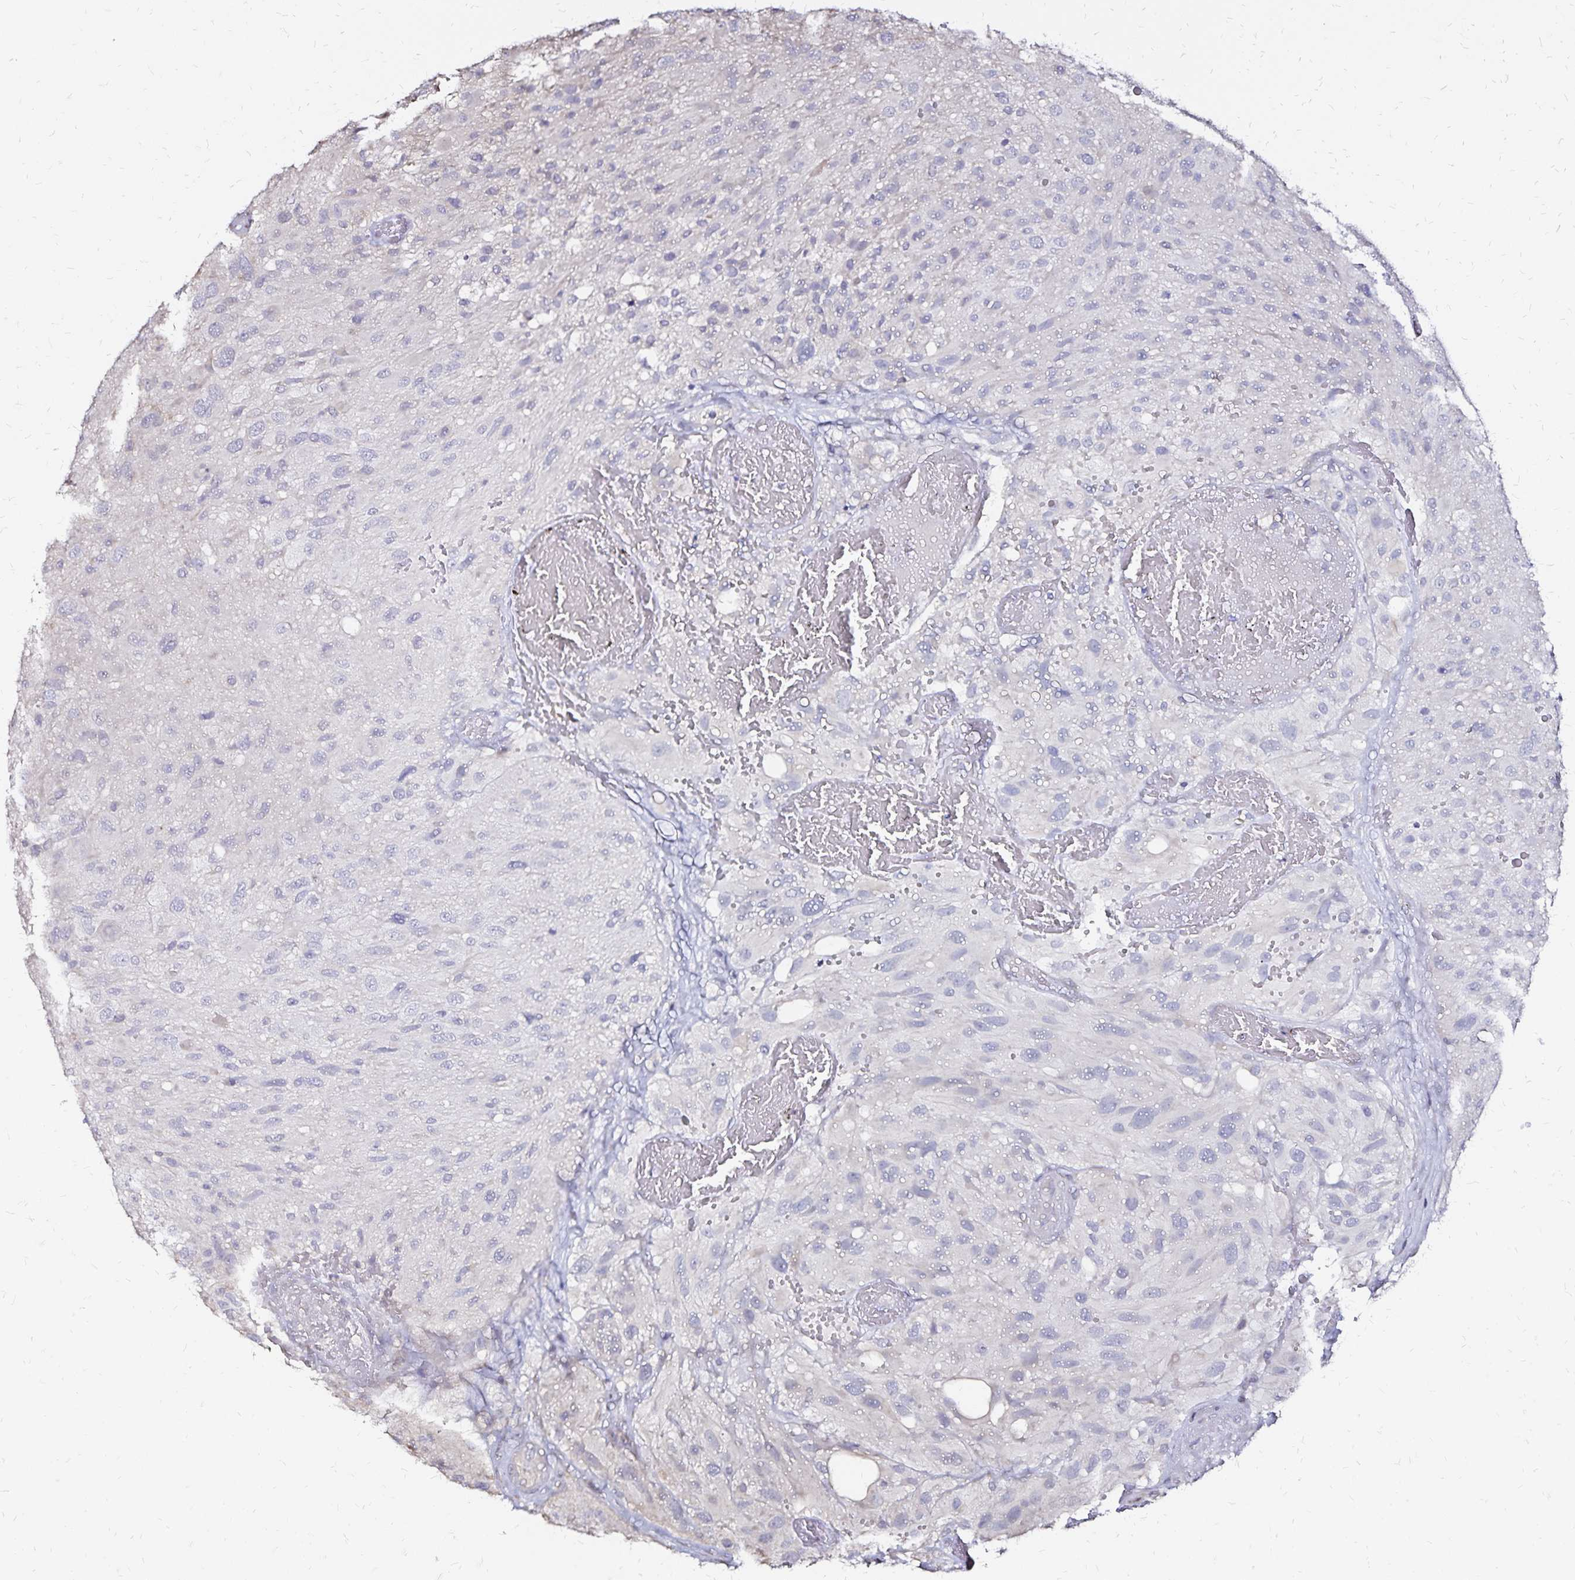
{"staining": {"intensity": "negative", "quantity": "none", "location": "none"}, "tissue": "glioma", "cell_type": "Tumor cells", "image_type": "cancer", "snomed": [{"axis": "morphology", "description": "Glioma, malignant, High grade"}, {"axis": "topography", "description": "Brain"}], "caption": "Tumor cells show no significant expression in malignant glioma (high-grade).", "gene": "SLC5A1", "patient": {"sex": "male", "age": 53}}